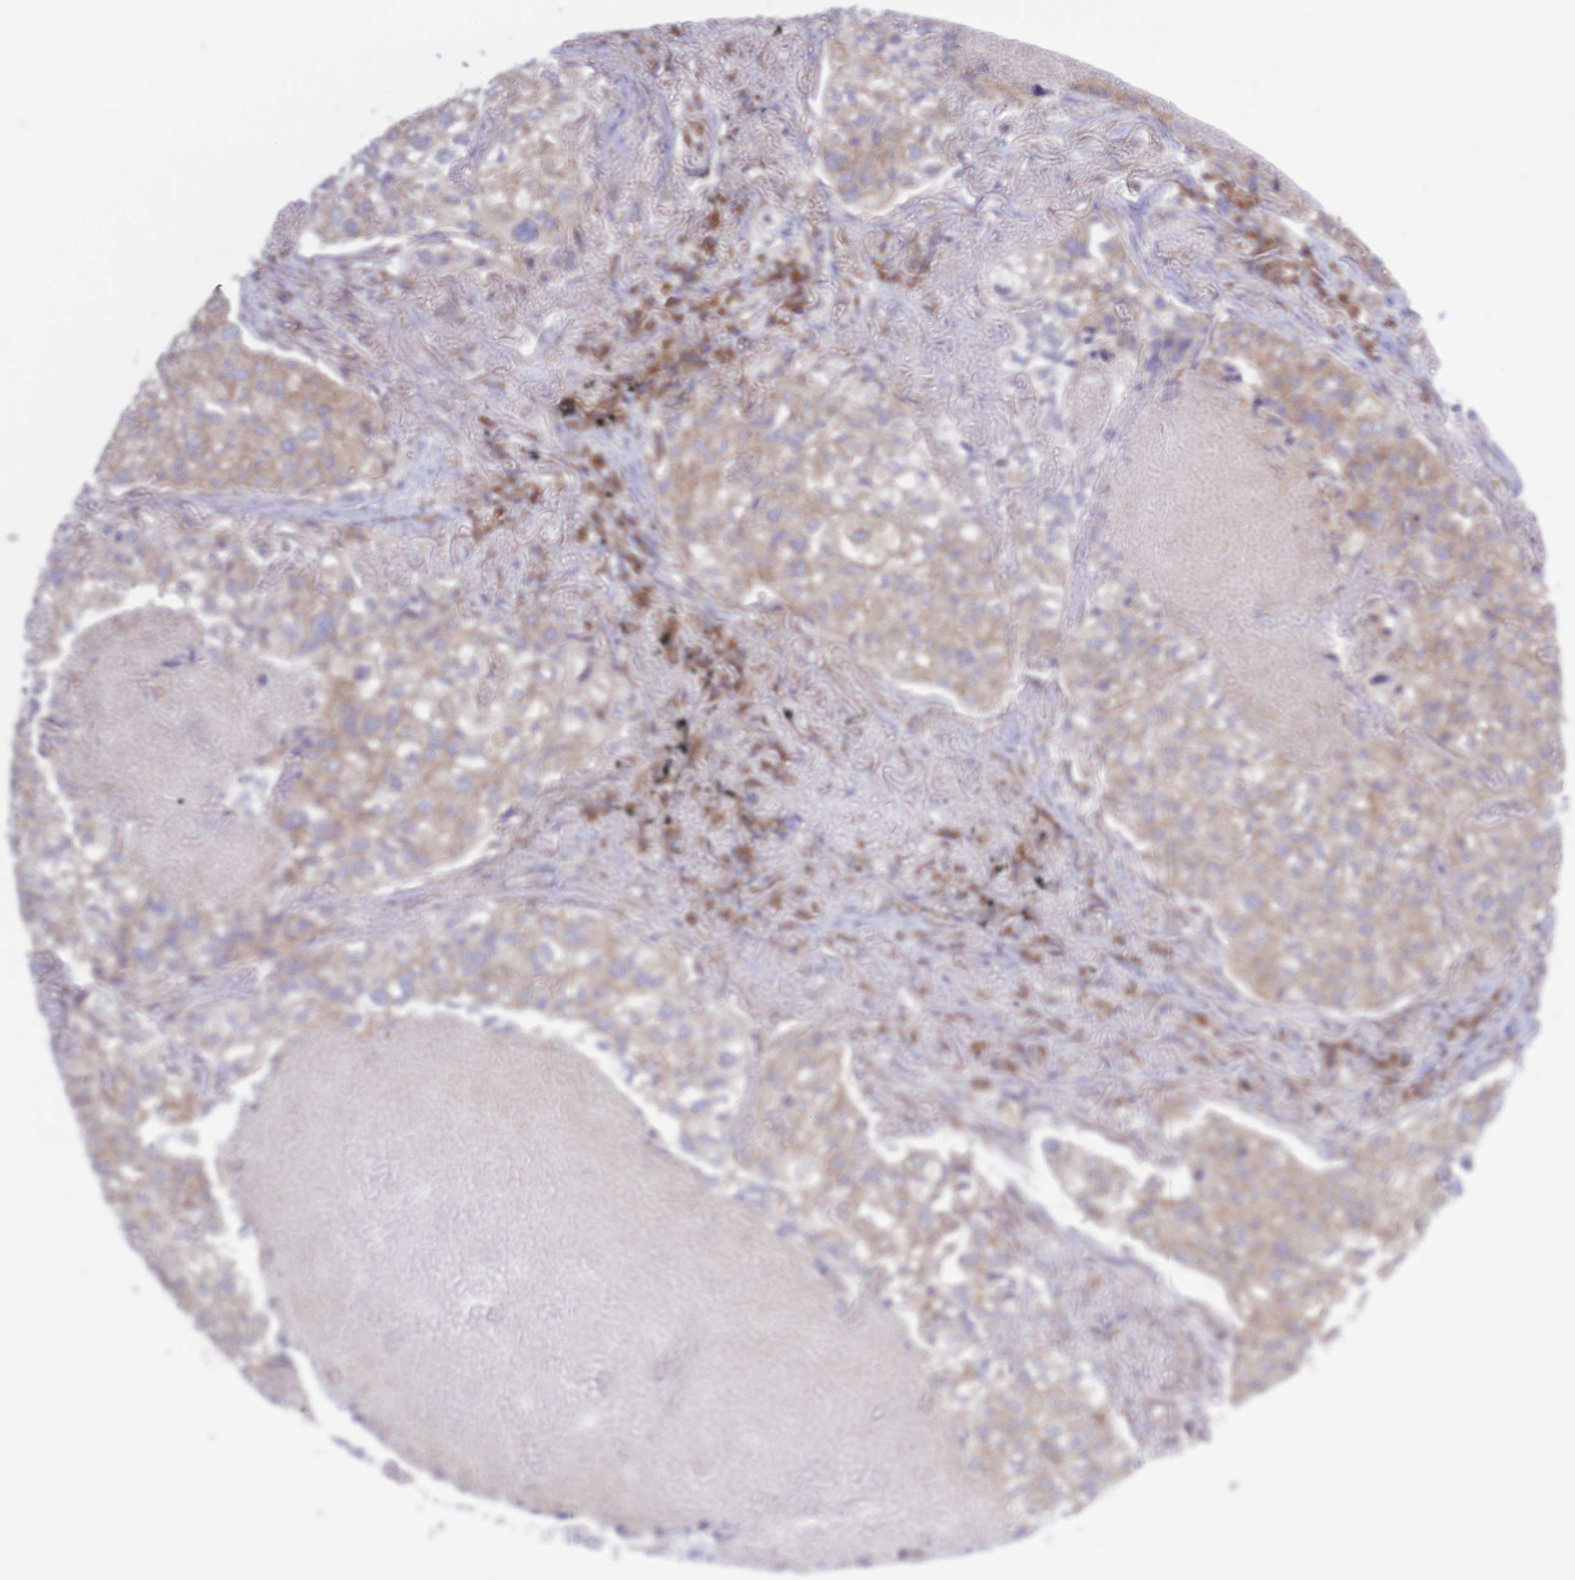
{"staining": {"intensity": "moderate", "quantity": ">75%", "location": "cytoplasmic/membranous"}, "tissue": "lung cancer", "cell_type": "Tumor cells", "image_type": "cancer", "snomed": [{"axis": "morphology", "description": "Adenocarcinoma, NOS"}, {"axis": "topography", "description": "Lung"}], "caption": "Protein staining exhibits moderate cytoplasmic/membranous staining in about >75% of tumor cells in lung cancer (adenocarcinoma).", "gene": "COPG2", "patient": {"sex": "male", "age": 65}}